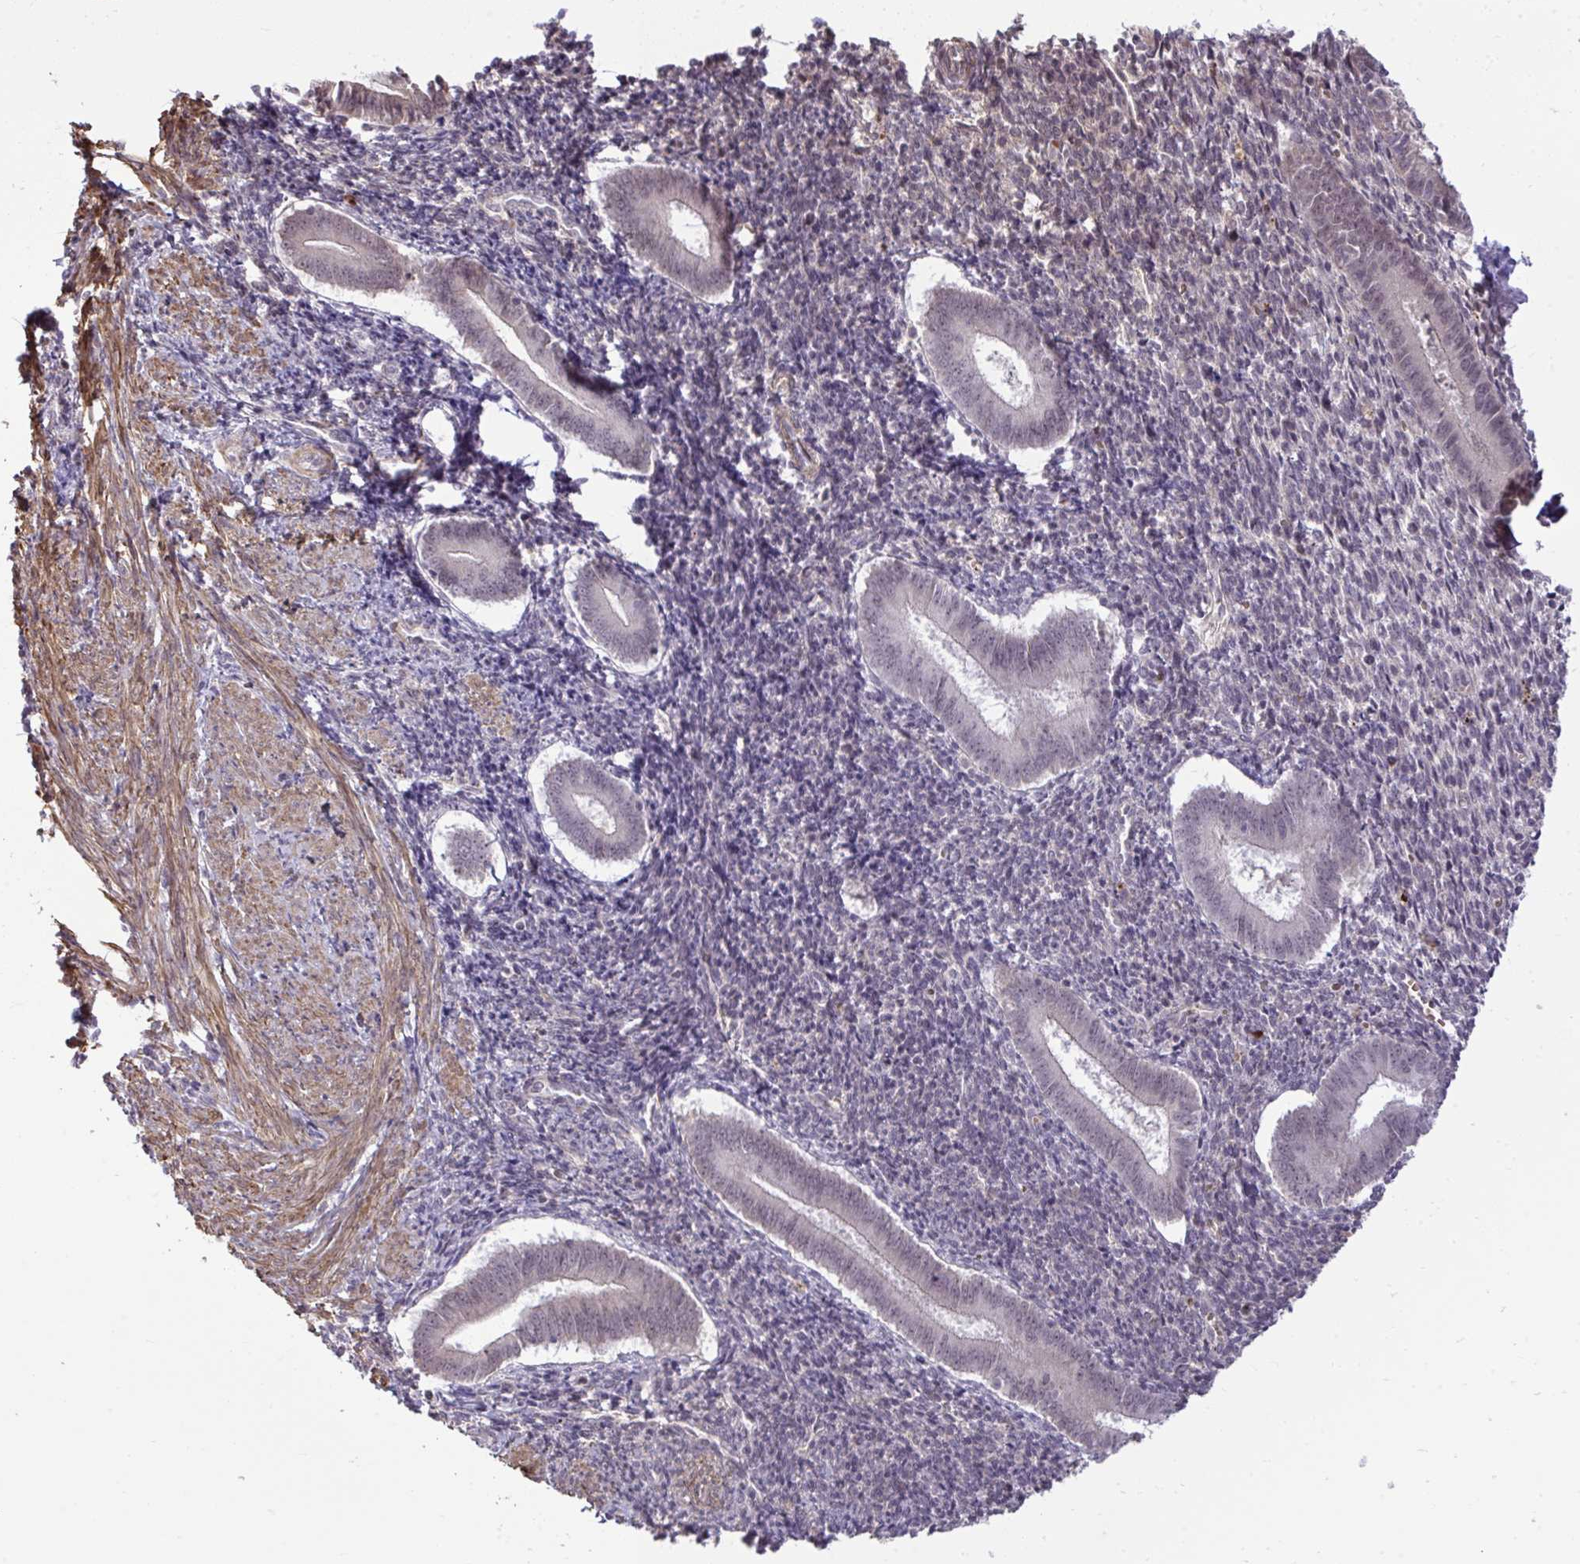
{"staining": {"intensity": "moderate", "quantity": "<25%", "location": "cytoplasmic/membranous"}, "tissue": "endometrium", "cell_type": "Cells in endometrial stroma", "image_type": "normal", "snomed": [{"axis": "morphology", "description": "Normal tissue, NOS"}, {"axis": "topography", "description": "Endometrium"}], "caption": "High-magnification brightfield microscopy of benign endometrium stained with DAB (brown) and counterstained with hematoxylin (blue). cells in endometrial stroma exhibit moderate cytoplasmic/membranous staining is identified in about<25% of cells.", "gene": "ZSCAN9", "patient": {"sex": "female", "age": 25}}